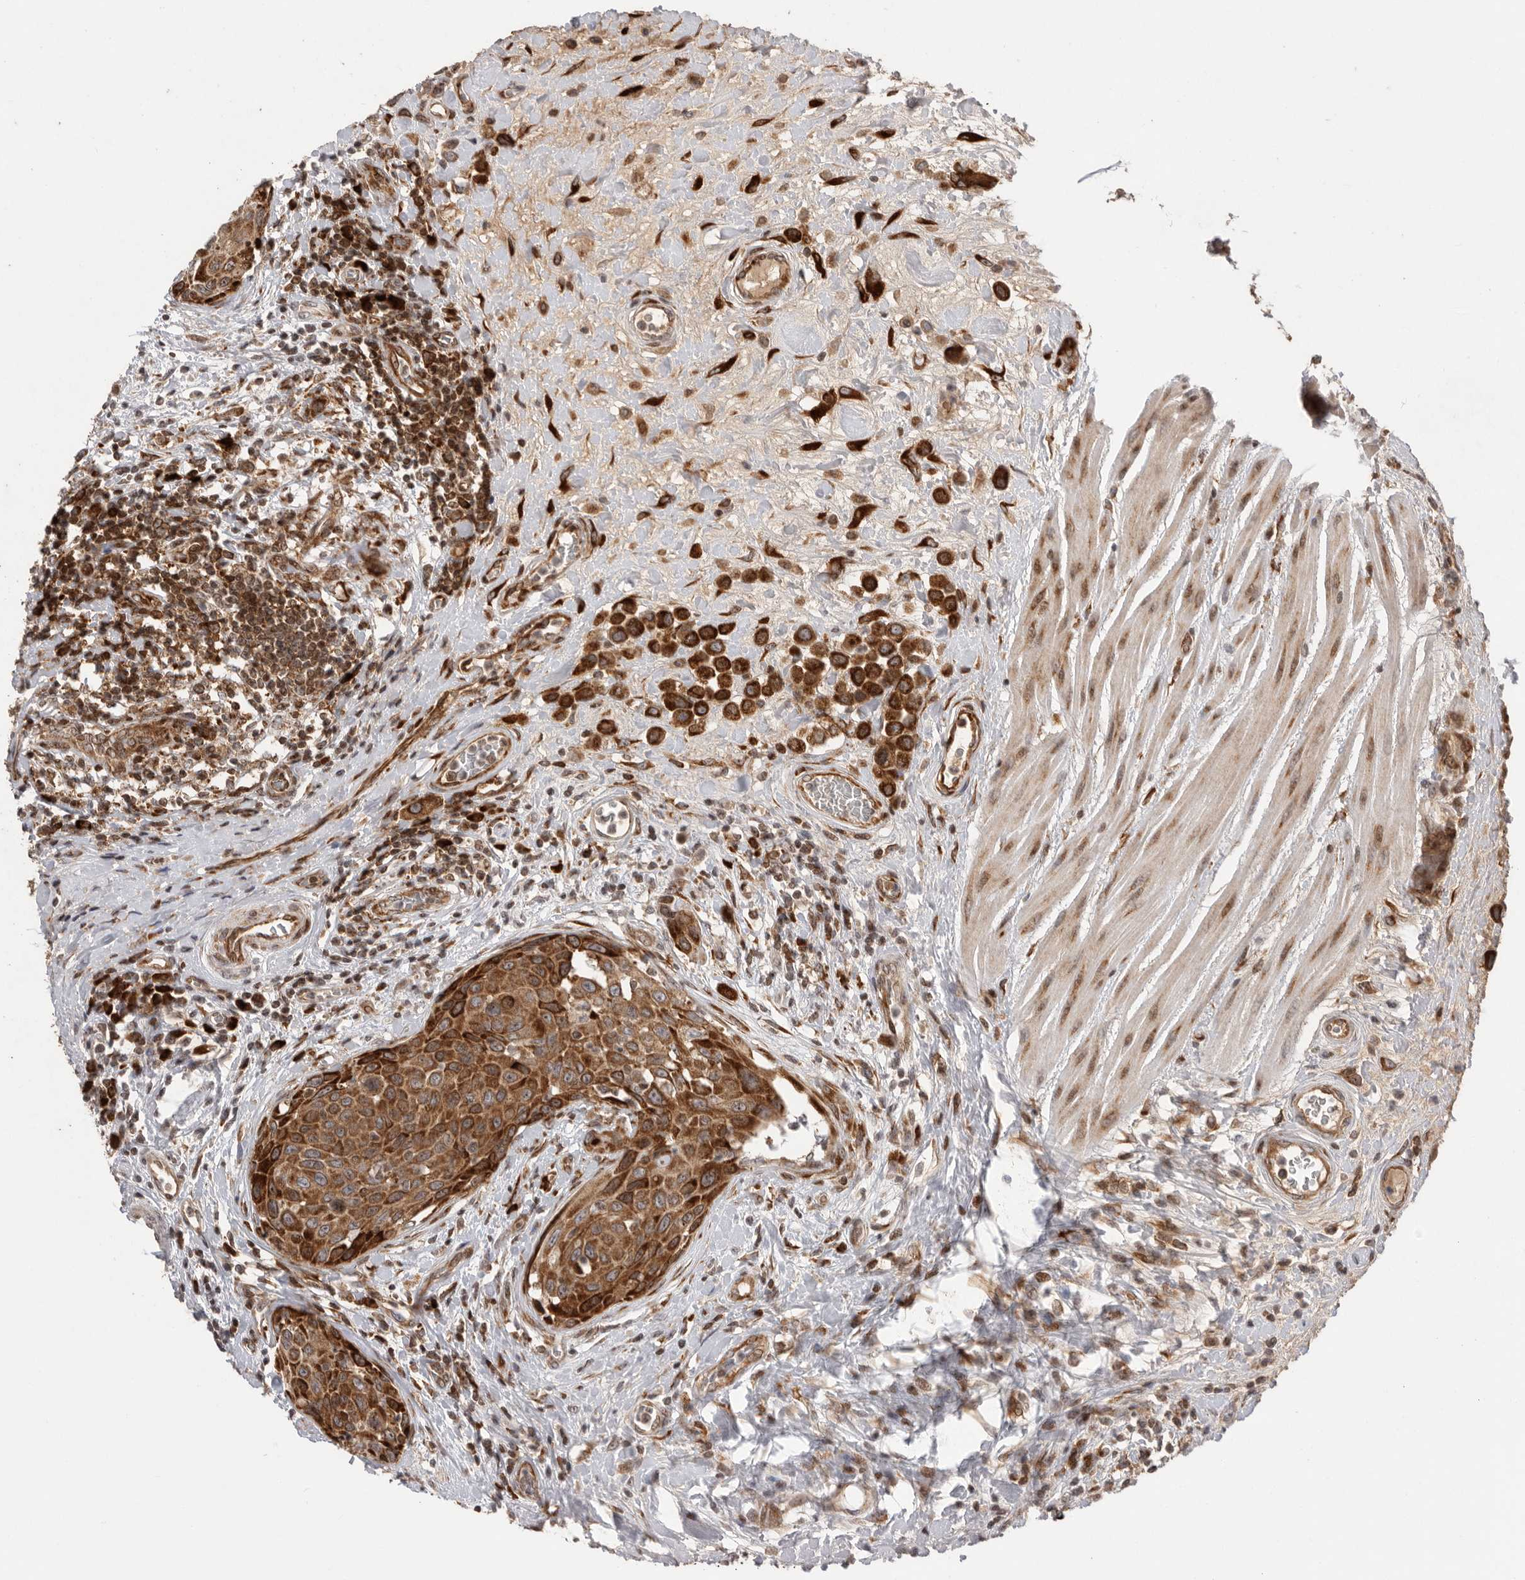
{"staining": {"intensity": "moderate", "quantity": ">75%", "location": "cytoplasmic/membranous"}, "tissue": "urothelial cancer", "cell_type": "Tumor cells", "image_type": "cancer", "snomed": [{"axis": "morphology", "description": "Urothelial carcinoma, High grade"}, {"axis": "topography", "description": "Urinary bladder"}], "caption": "Tumor cells show medium levels of moderate cytoplasmic/membranous expression in about >75% of cells in human urothelial cancer.", "gene": "FZD3", "patient": {"sex": "male", "age": 50}}